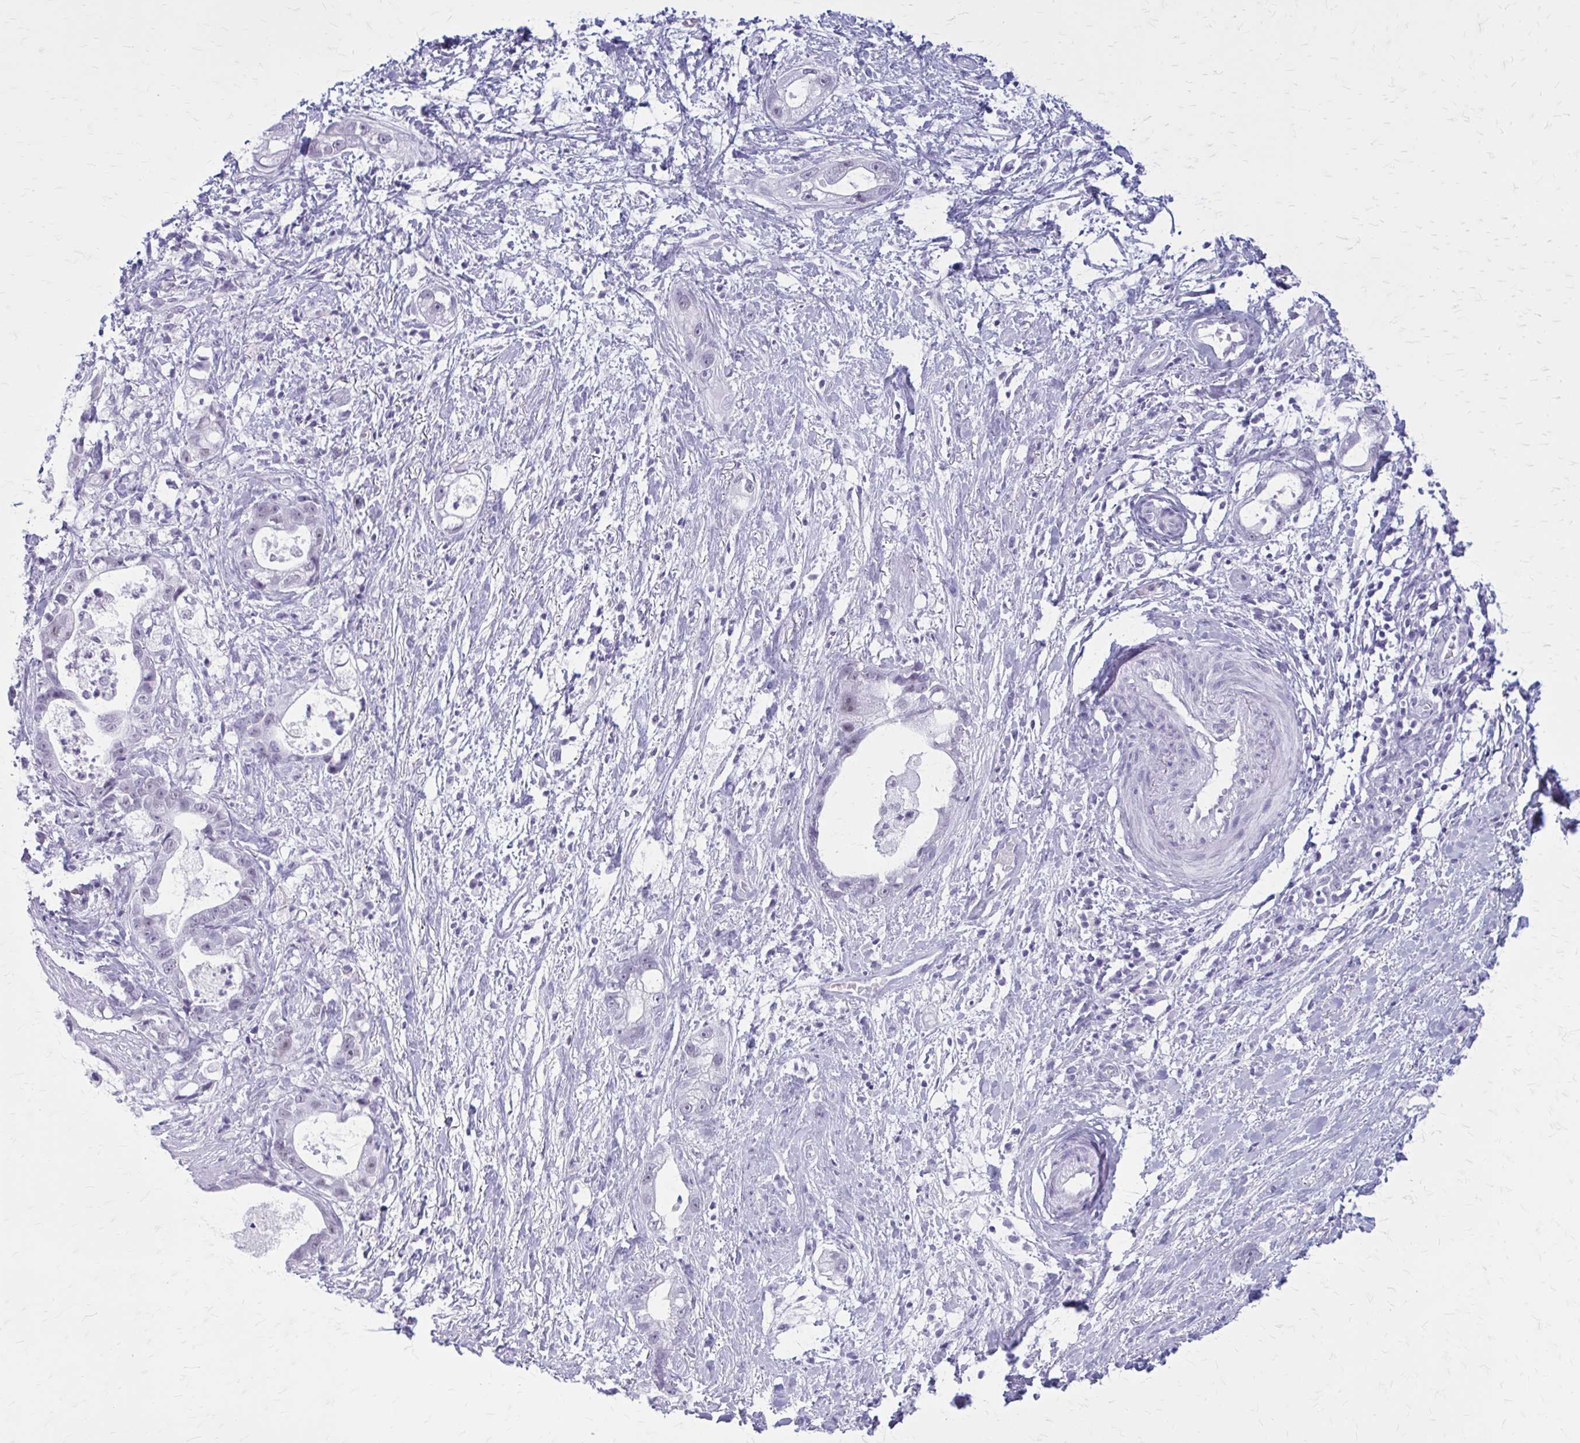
{"staining": {"intensity": "negative", "quantity": "none", "location": "none"}, "tissue": "stomach cancer", "cell_type": "Tumor cells", "image_type": "cancer", "snomed": [{"axis": "morphology", "description": "Adenocarcinoma, NOS"}, {"axis": "topography", "description": "Stomach"}], "caption": "Human stomach cancer (adenocarcinoma) stained for a protein using immunohistochemistry (IHC) shows no staining in tumor cells.", "gene": "GAD1", "patient": {"sex": "male", "age": 55}}